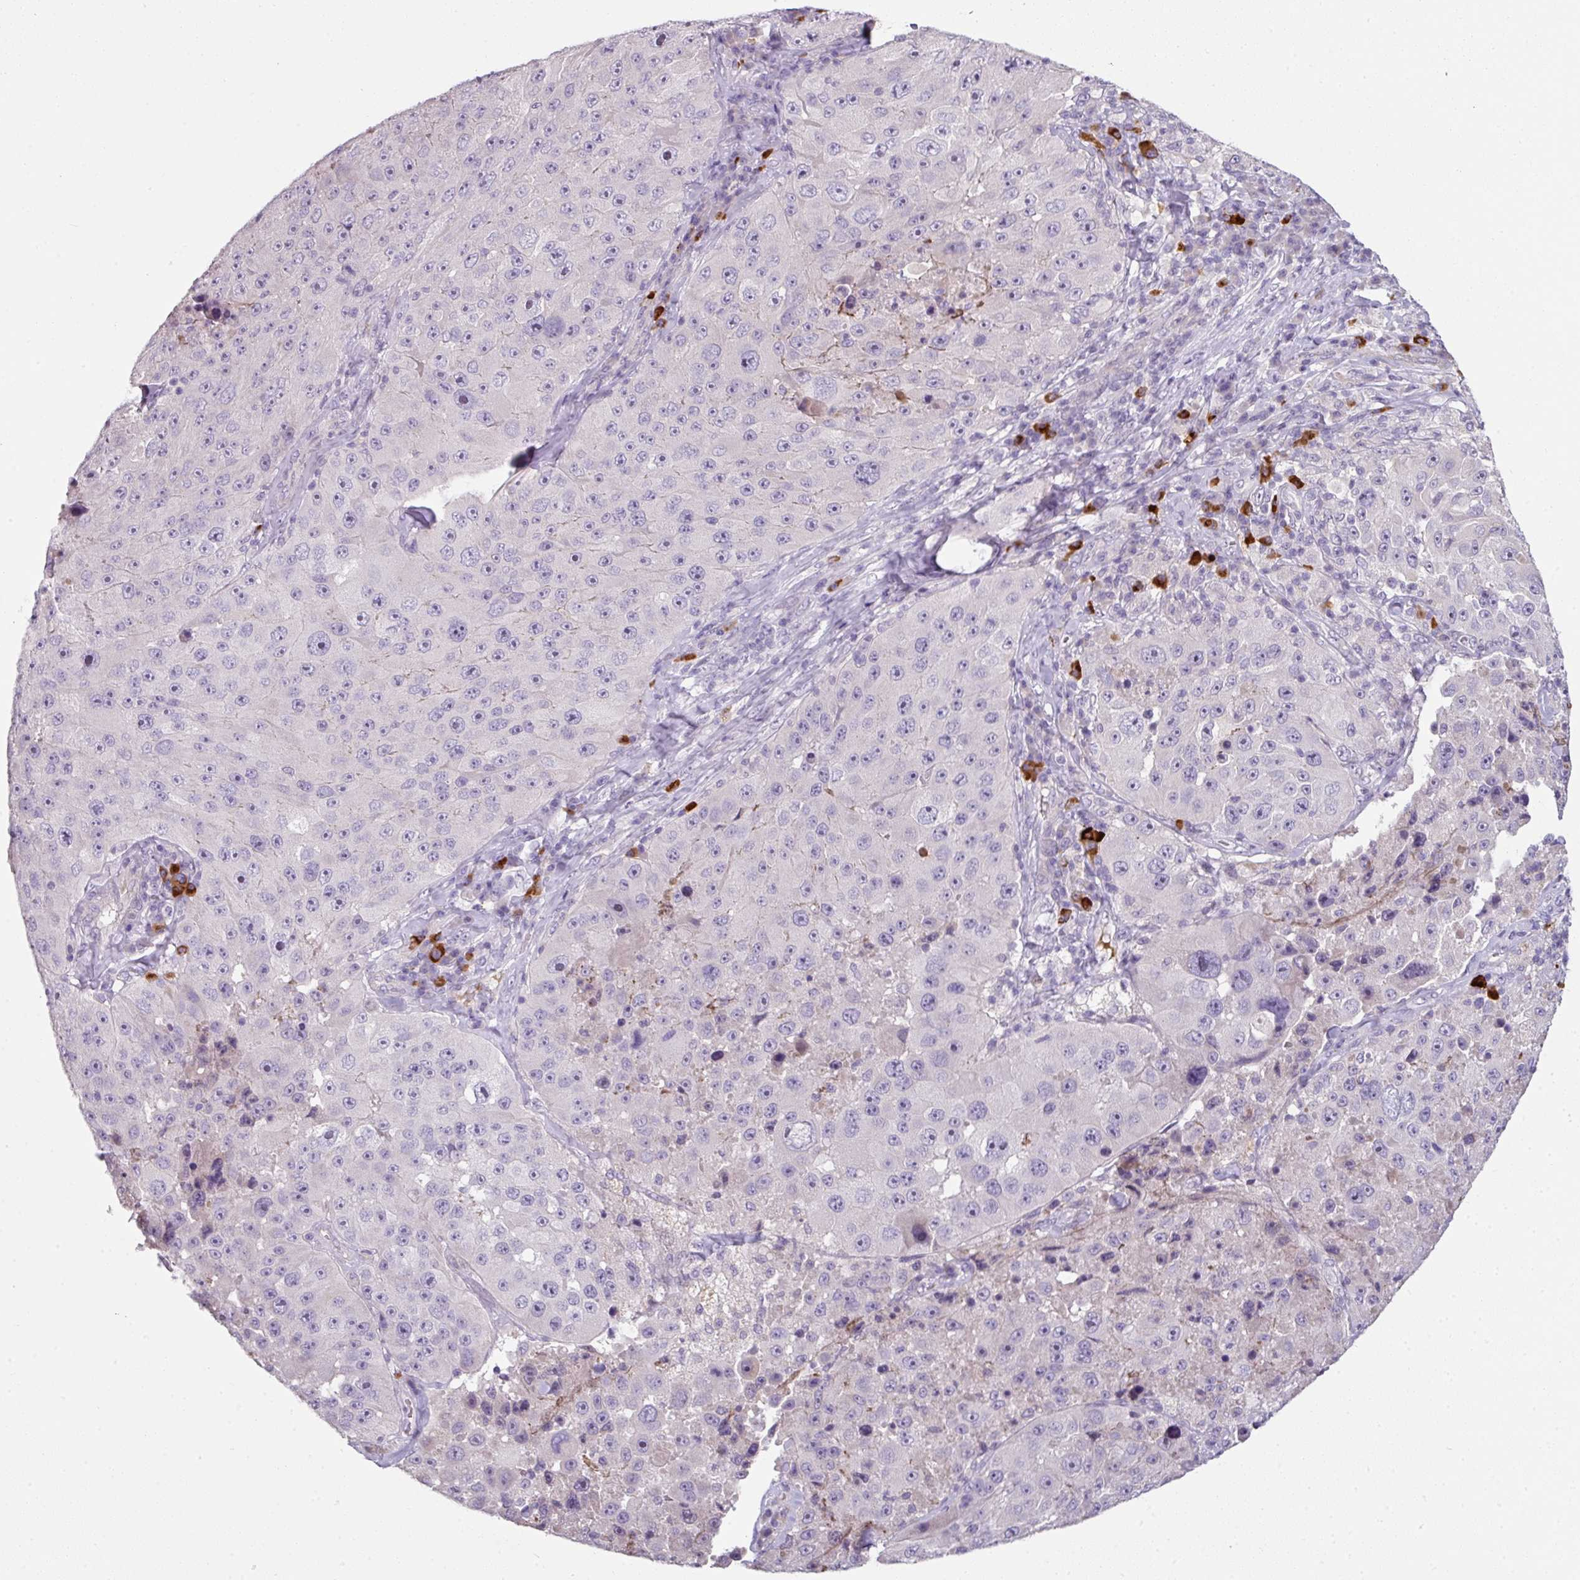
{"staining": {"intensity": "negative", "quantity": "none", "location": "none"}, "tissue": "melanoma", "cell_type": "Tumor cells", "image_type": "cancer", "snomed": [{"axis": "morphology", "description": "Malignant melanoma, Metastatic site"}, {"axis": "topography", "description": "Lymph node"}], "caption": "Immunohistochemical staining of melanoma demonstrates no significant positivity in tumor cells.", "gene": "FHAD1", "patient": {"sex": "male", "age": 62}}